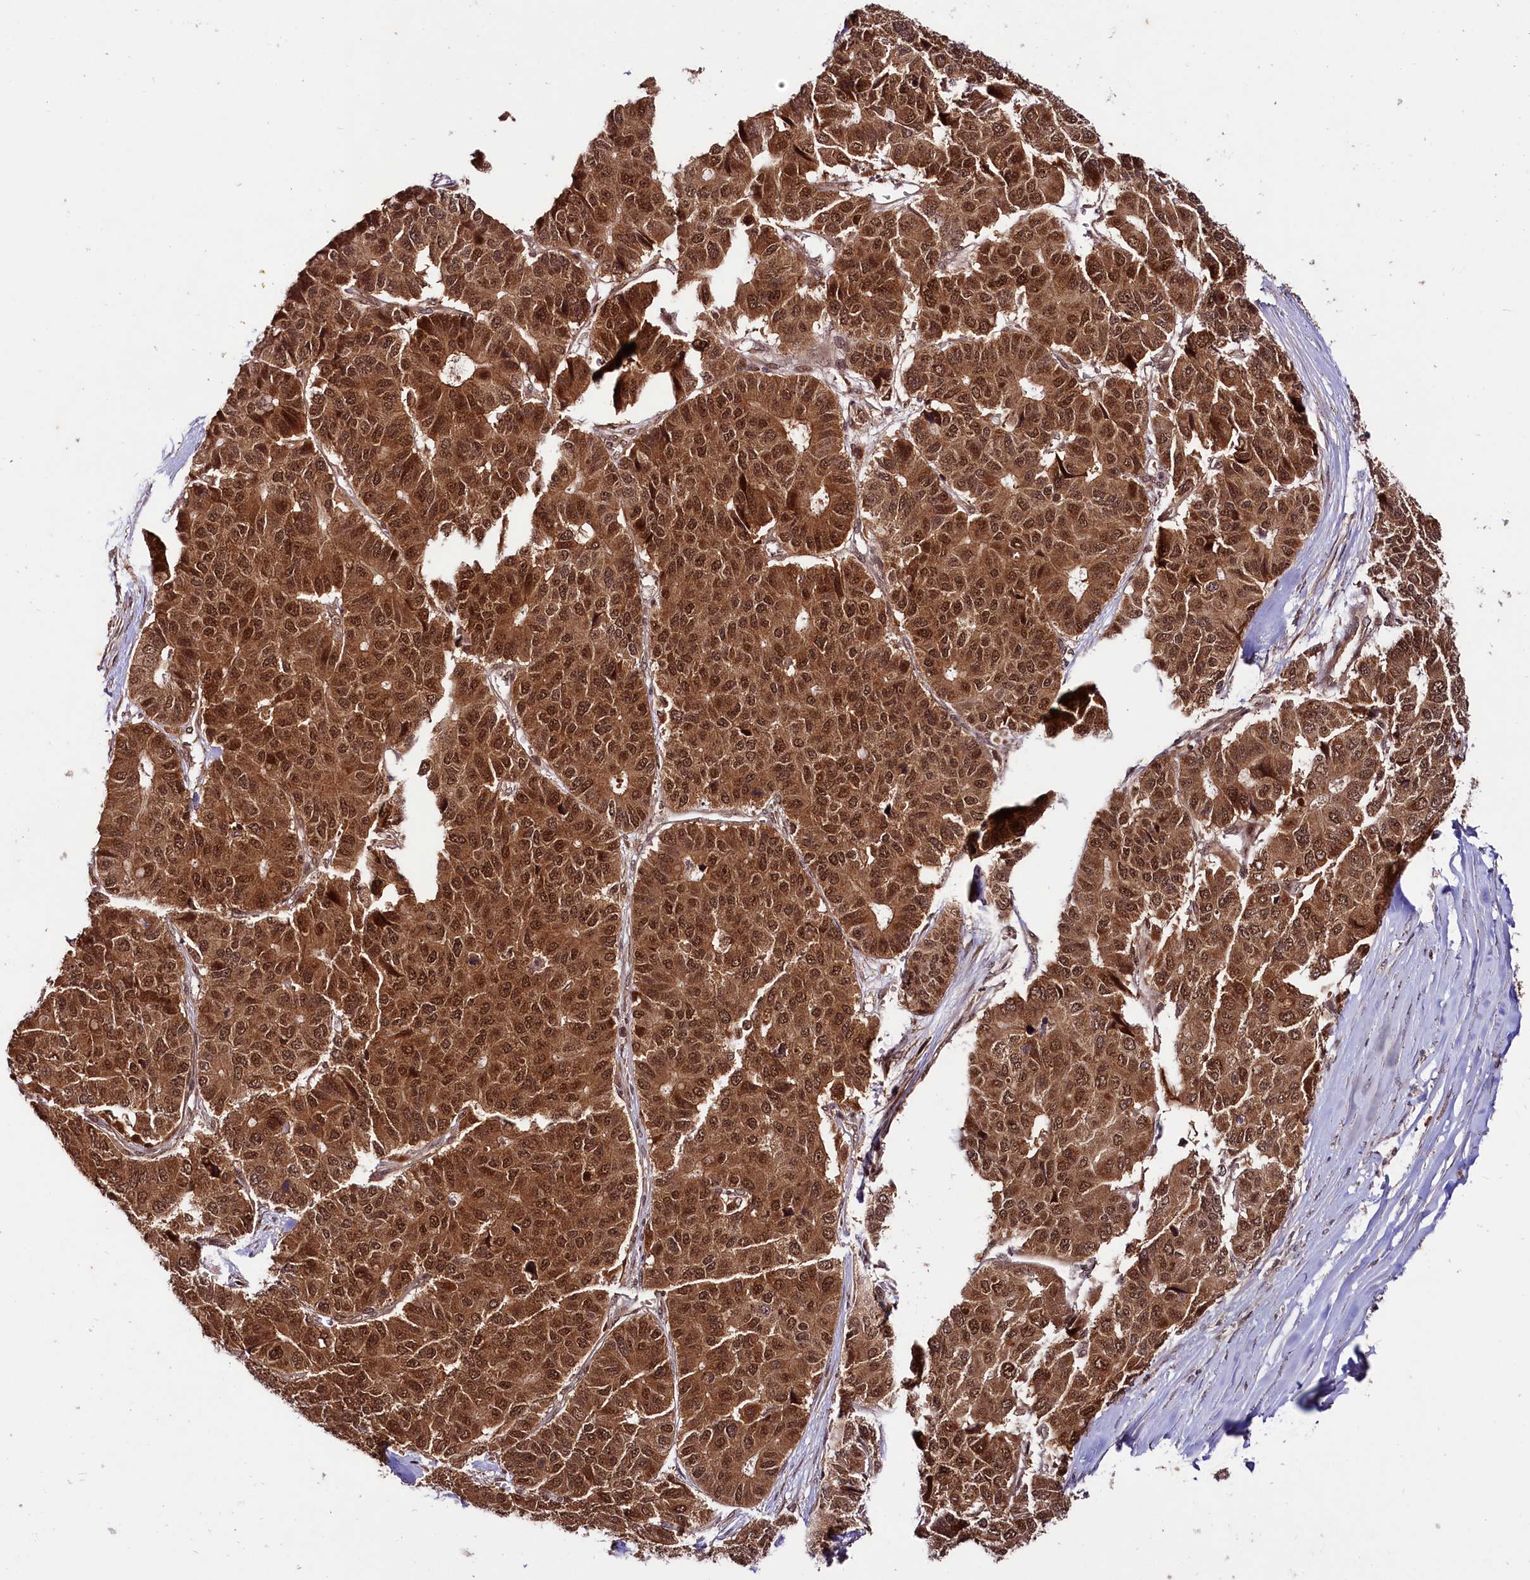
{"staining": {"intensity": "strong", "quantity": ">75%", "location": "cytoplasmic/membranous,nuclear"}, "tissue": "pancreatic cancer", "cell_type": "Tumor cells", "image_type": "cancer", "snomed": [{"axis": "morphology", "description": "Adenocarcinoma, NOS"}, {"axis": "topography", "description": "Pancreas"}], "caption": "Brown immunohistochemical staining in human adenocarcinoma (pancreatic) shows strong cytoplasmic/membranous and nuclear positivity in approximately >75% of tumor cells. The protein is shown in brown color, while the nuclei are stained blue.", "gene": "UBE3A", "patient": {"sex": "male", "age": 50}}